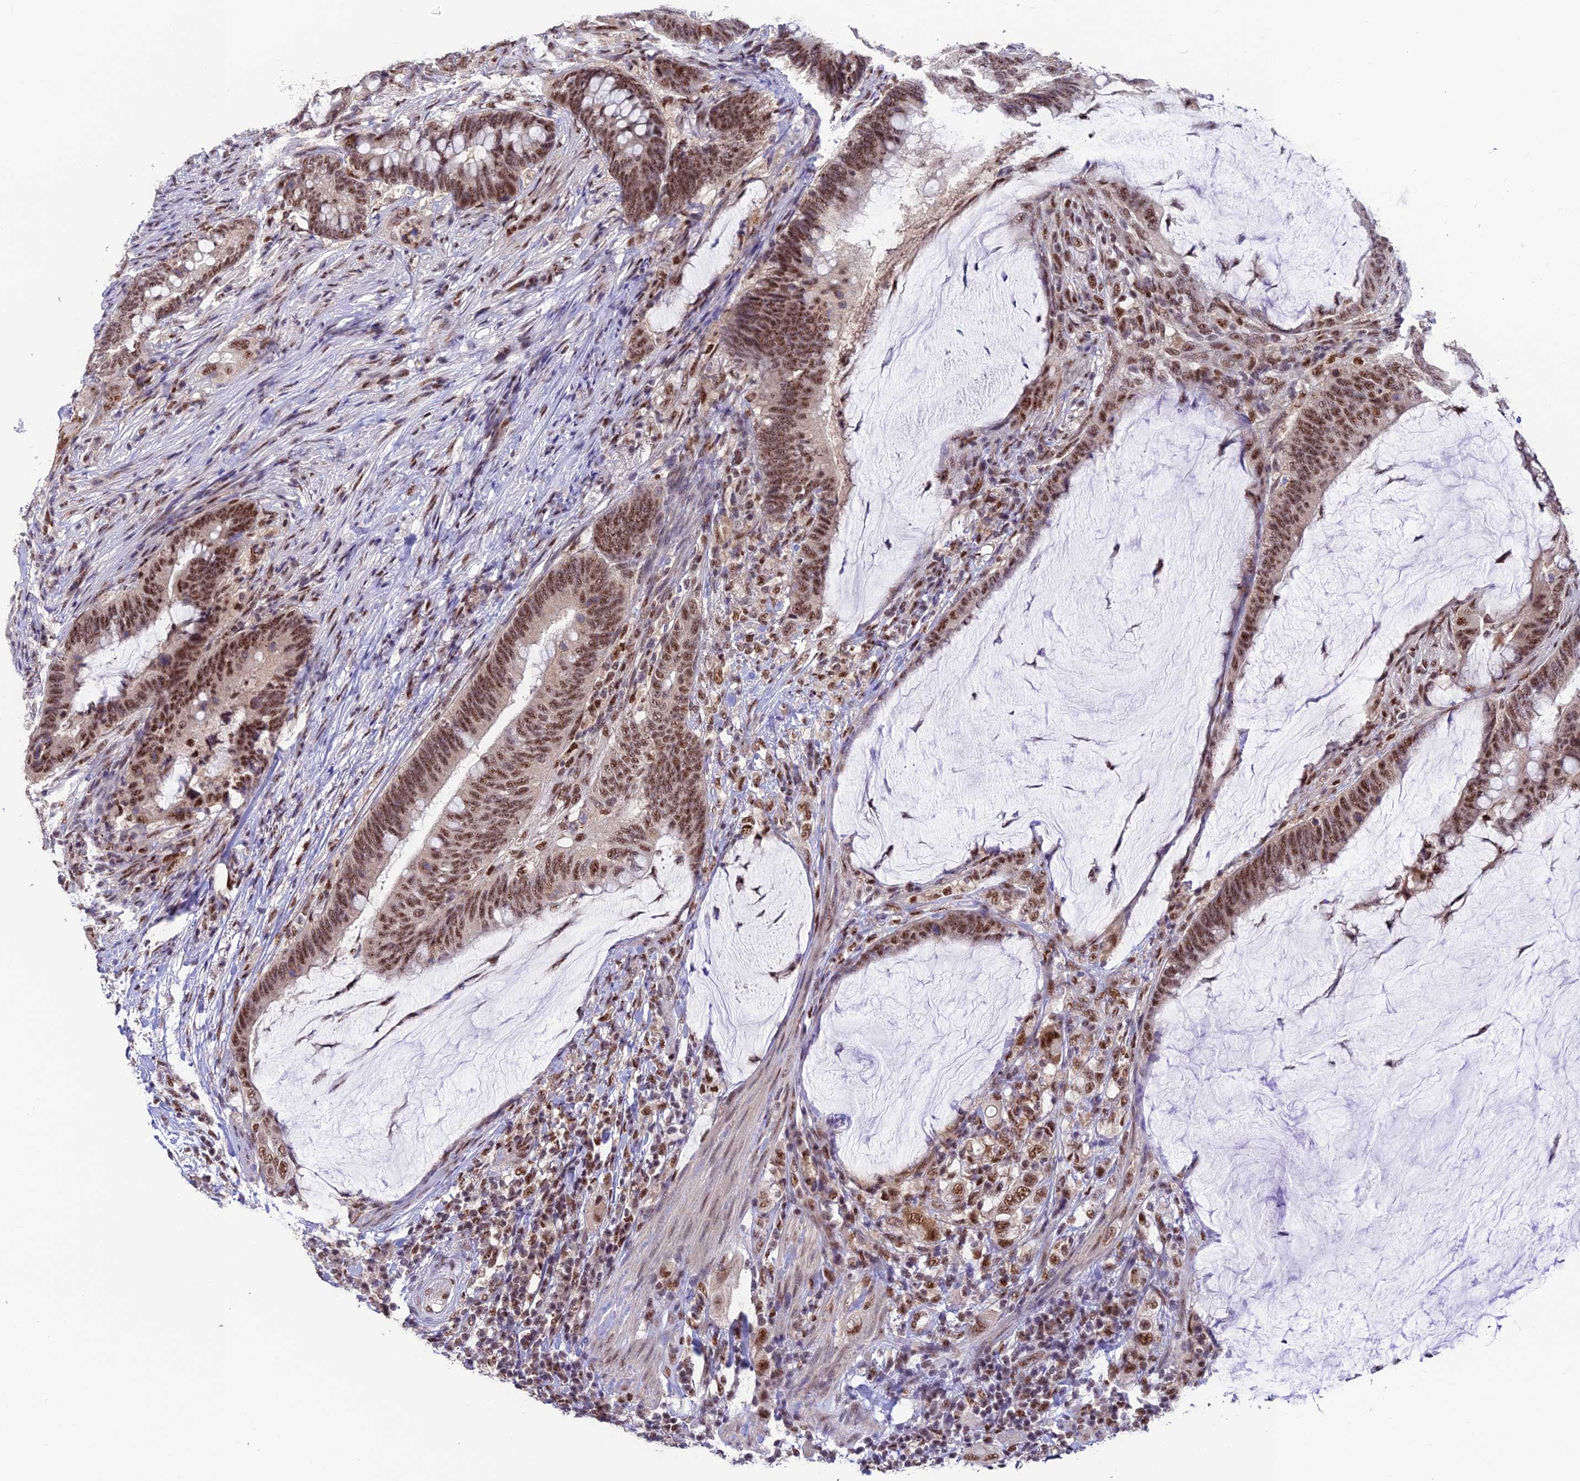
{"staining": {"intensity": "moderate", "quantity": ">75%", "location": "nuclear"}, "tissue": "colorectal cancer", "cell_type": "Tumor cells", "image_type": "cancer", "snomed": [{"axis": "morphology", "description": "Adenocarcinoma, NOS"}, {"axis": "topography", "description": "Colon"}], "caption": "An image of colorectal adenocarcinoma stained for a protein shows moderate nuclear brown staining in tumor cells. The staining was performed using DAB (3,3'-diaminobenzidine) to visualize the protein expression in brown, while the nuclei were stained in blue with hematoxylin (Magnification: 20x).", "gene": "THOC7", "patient": {"sex": "female", "age": 66}}